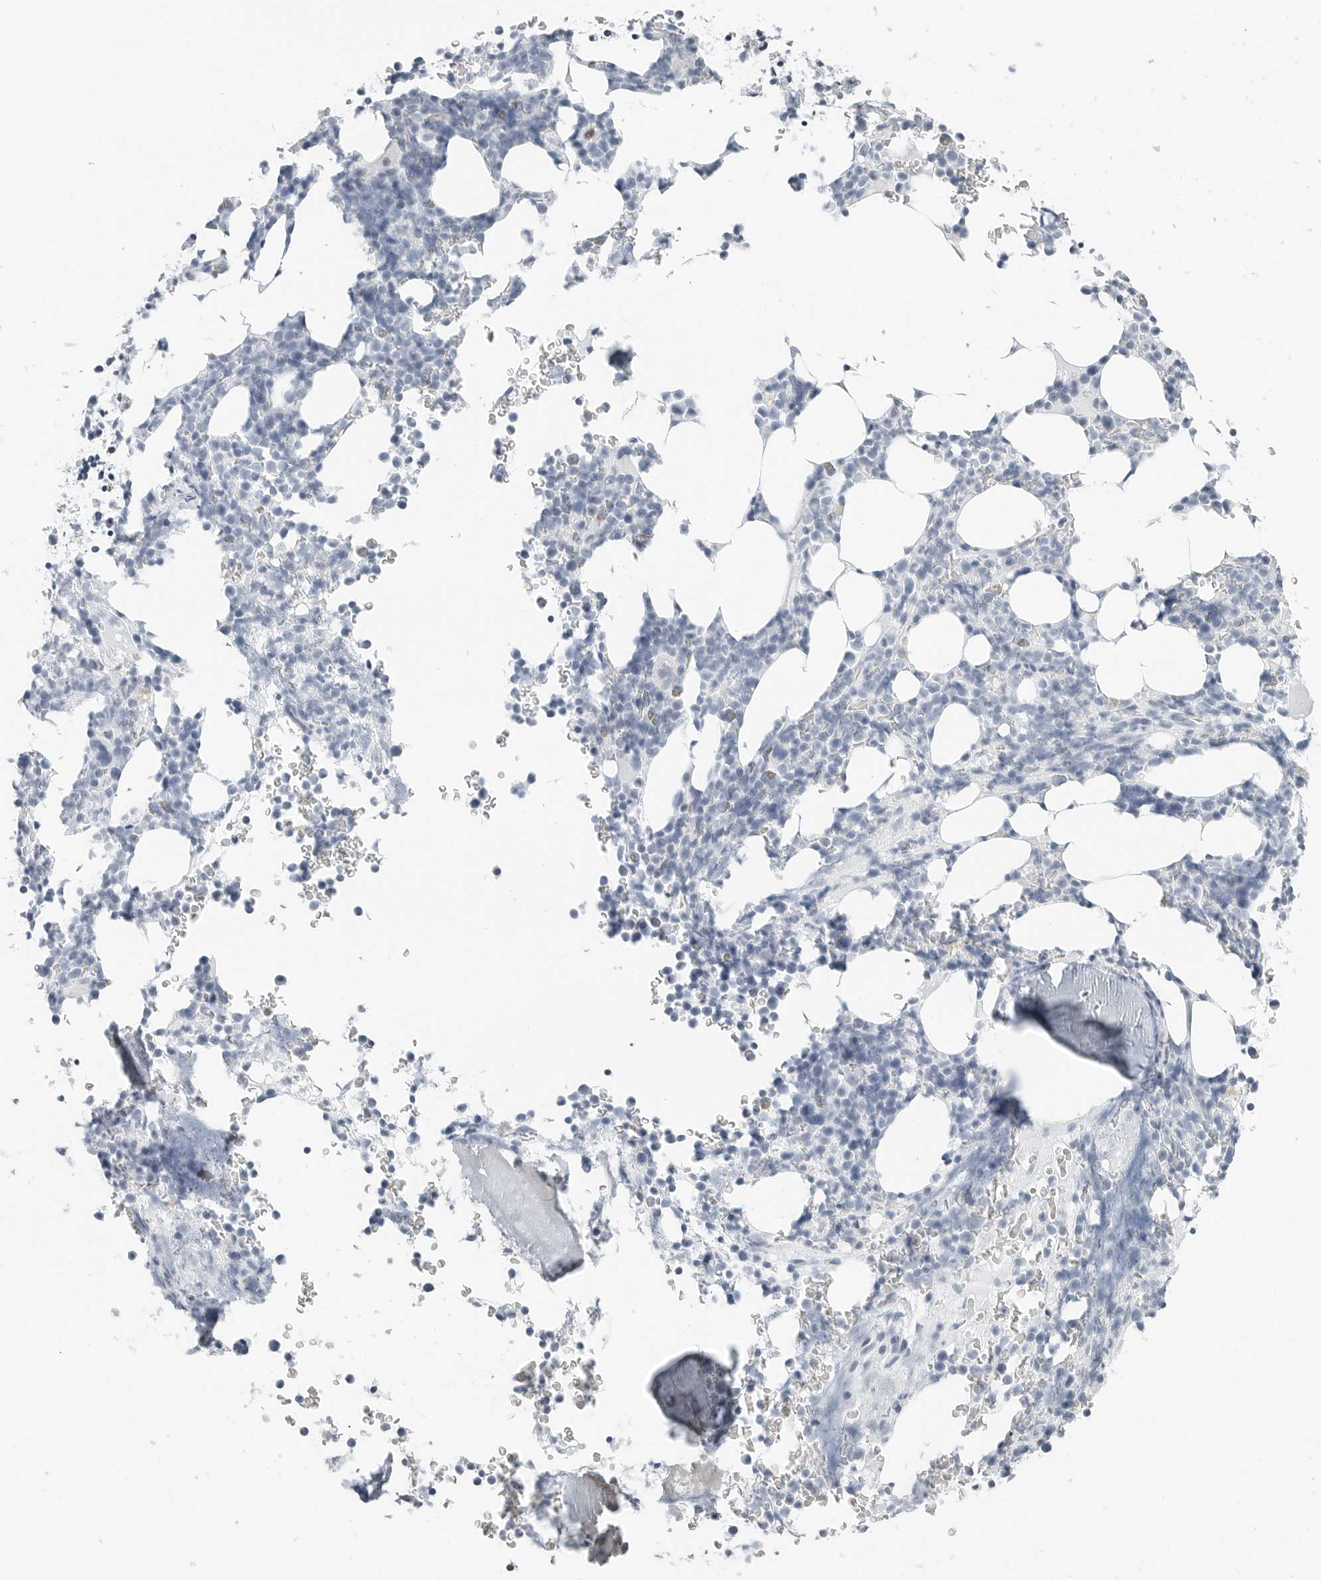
{"staining": {"intensity": "negative", "quantity": "none", "location": "none"}, "tissue": "bone marrow", "cell_type": "Hematopoietic cells", "image_type": "normal", "snomed": [{"axis": "morphology", "description": "Normal tissue, NOS"}, {"axis": "topography", "description": "Bone marrow"}], "caption": "An IHC photomicrograph of benign bone marrow is shown. There is no staining in hematopoietic cells of bone marrow.", "gene": "NTMT2", "patient": {"sex": "male", "age": 58}}